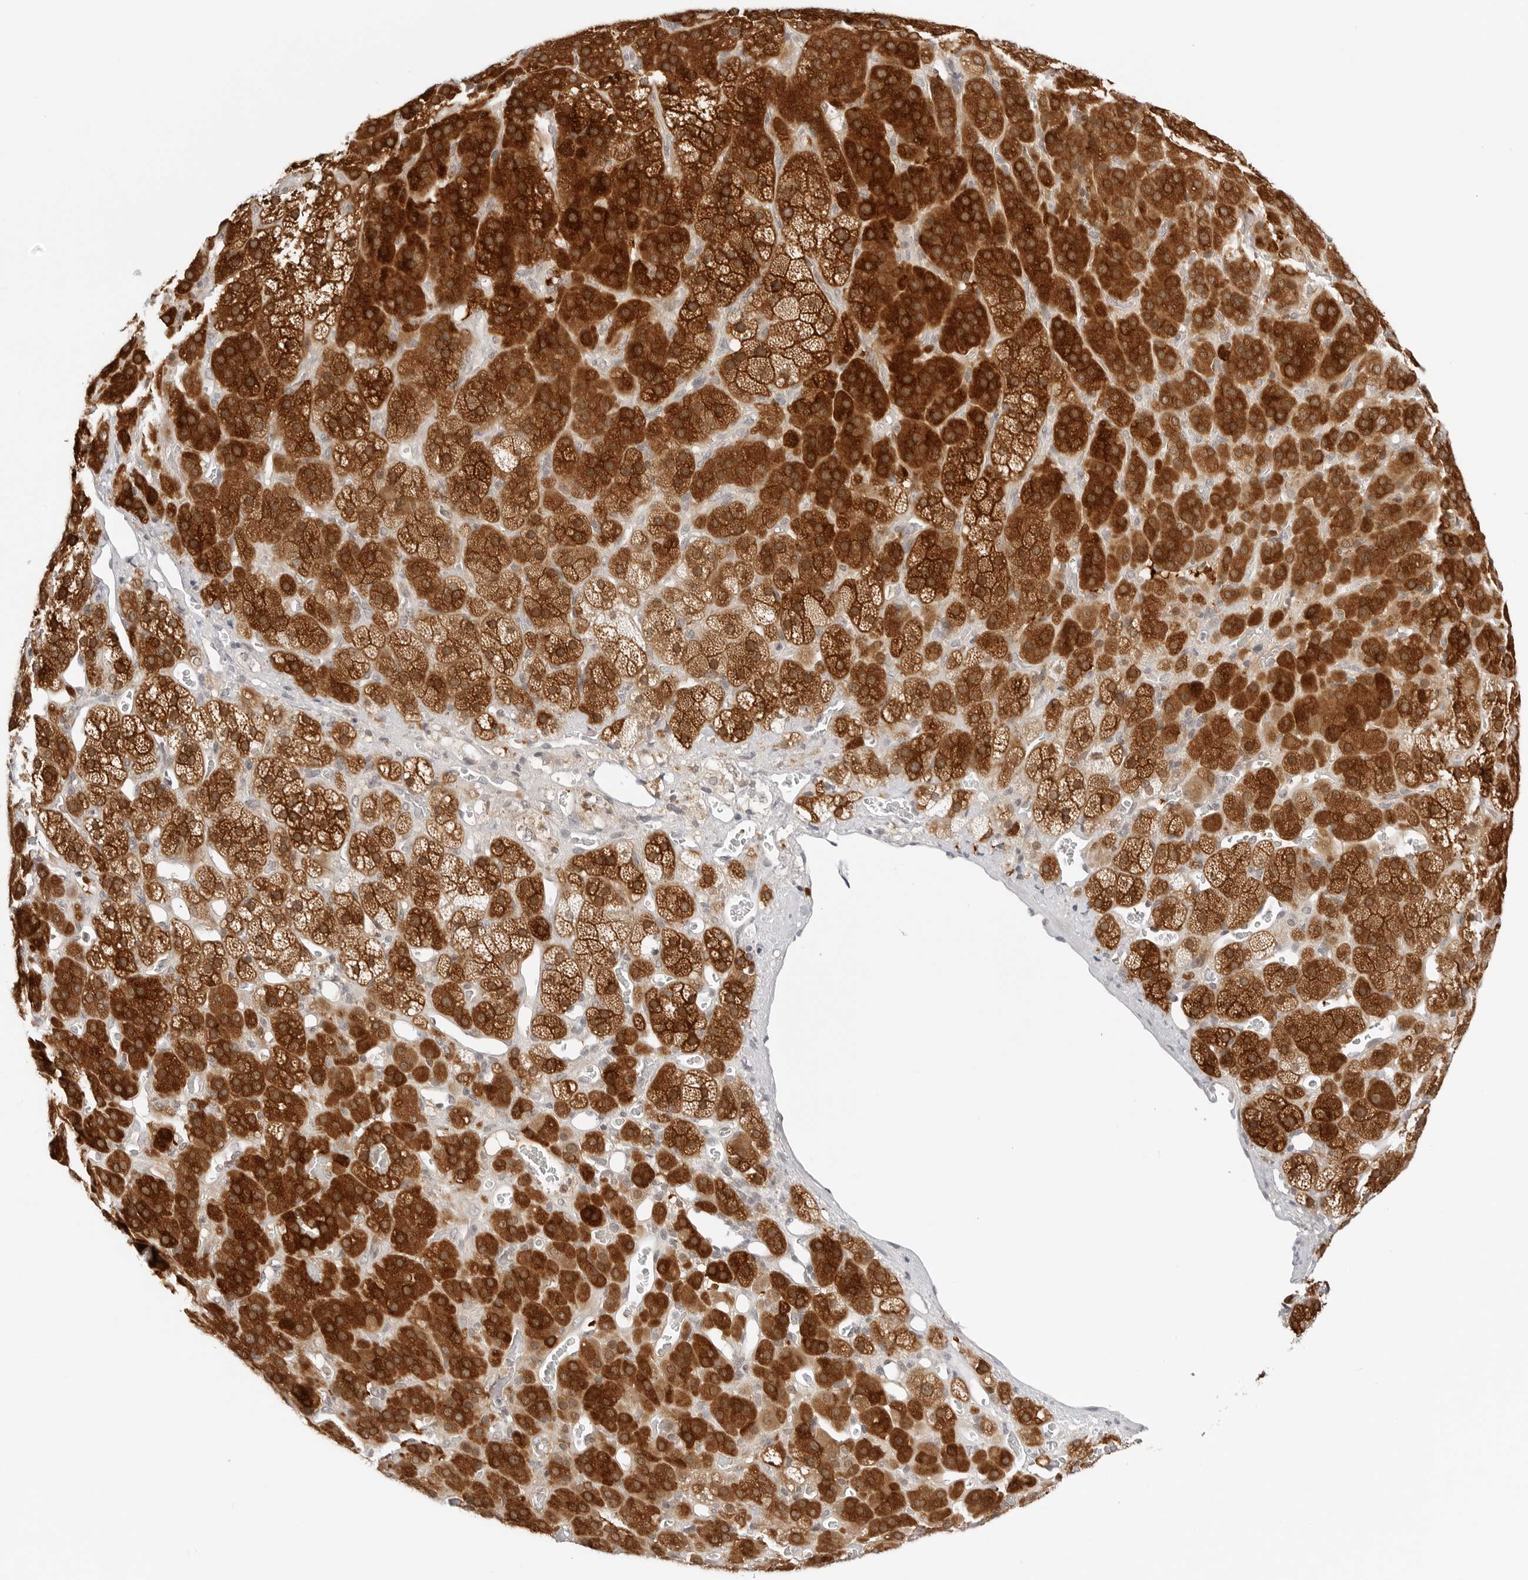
{"staining": {"intensity": "strong", "quantity": ">75%", "location": "cytoplasmic/membranous"}, "tissue": "adrenal gland", "cell_type": "Glandular cells", "image_type": "normal", "snomed": [{"axis": "morphology", "description": "Normal tissue, NOS"}, {"axis": "topography", "description": "Adrenal gland"}], "caption": "Glandular cells reveal high levels of strong cytoplasmic/membranous positivity in about >75% of cells in benign adrenal gland.", "gene": "NUDC", "patient": {"sex": "male", "age": 57}}